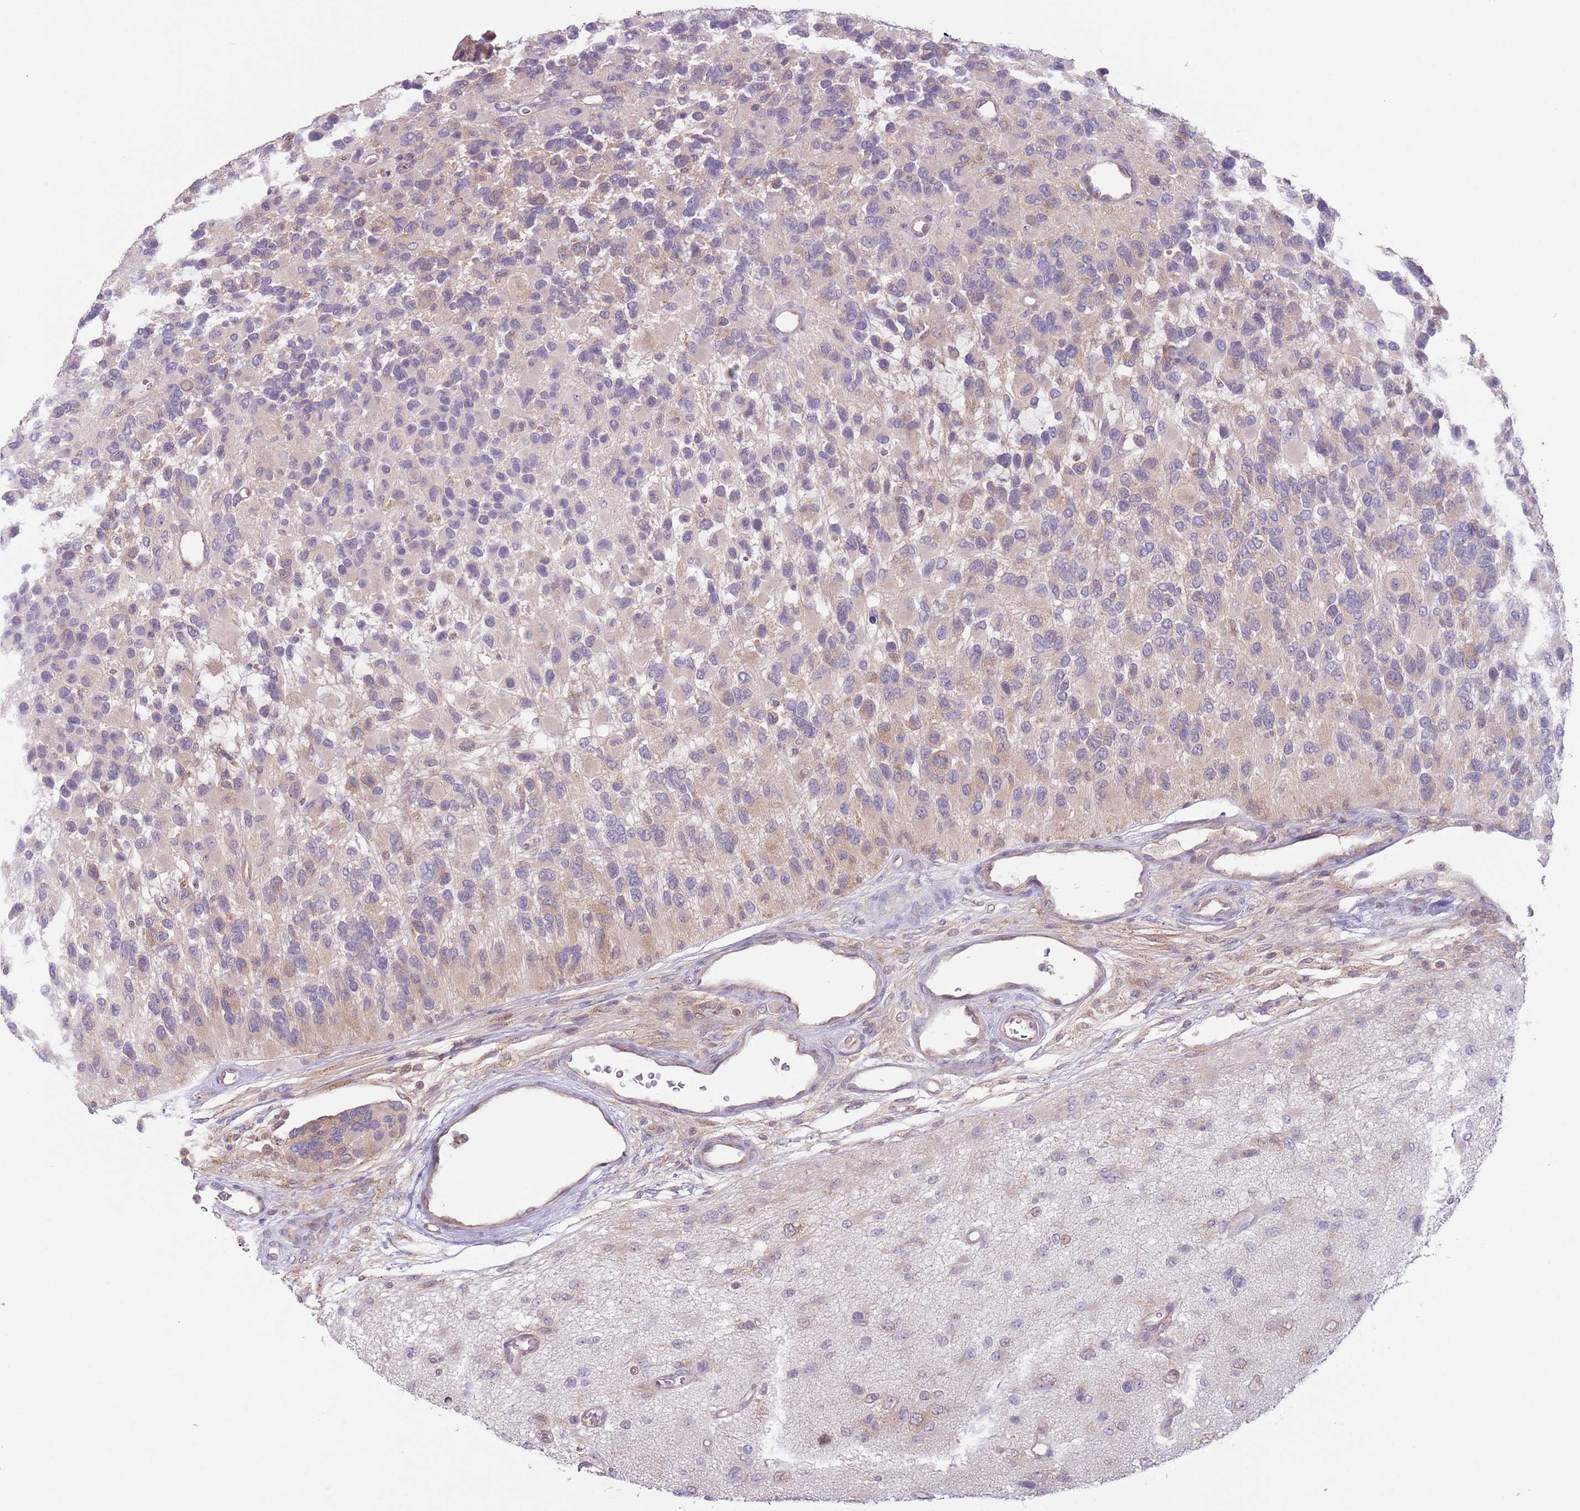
{"staining": {"intensity": "weak", "quantity": "25%-75%", "location": "cytoplasmic/membranous"}, "tissue": "glioma", "cell_type": "Tumor cells", "image_type": "cancer", "snomed": [{"axis": "morphology", "description": "Glioma, malignant, High grade"}, {"axis": "topography", "description": "Brain"}], "caption": "An image of glioma stained for a protein shows weak cytoplasmic/membranous brown staining in tumor cells.", "gene": "COPE", "patient": {"sex": "male", "age": 77}}